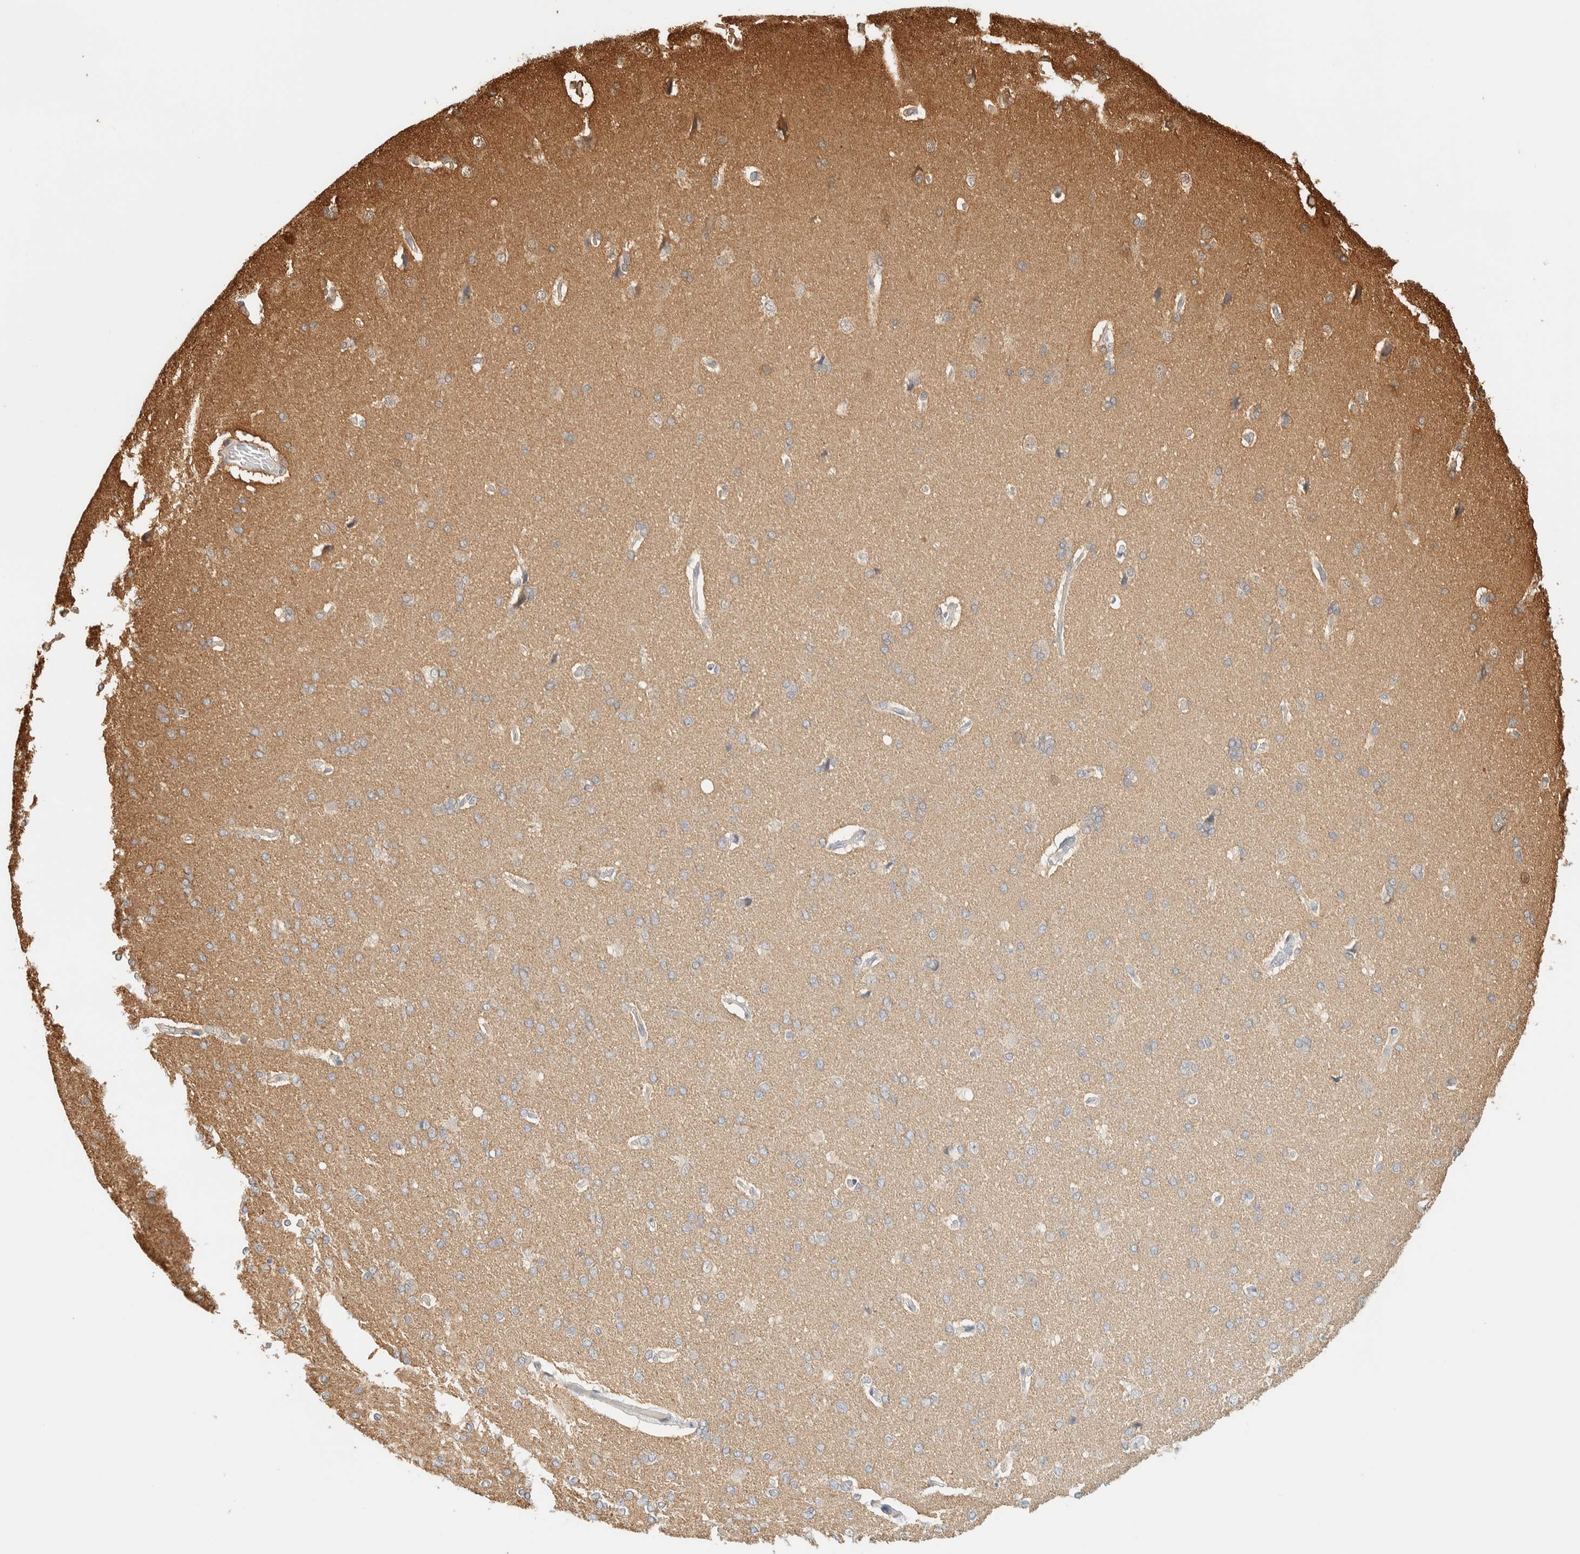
{"staining": {"intensity": "negative", "quantity": "none", "location": "none"}, "tissue": "cerebral cortex", "cell_type": "Endothelial cells", "image_type": "normal", "snomed": [{"axis": "morphology", "description": "Normal tissue, NOS"}, {"axis": "topography", "description": "Cerebral cortex"}], "caption": "Endothelial cells are negative for brown protein staining in normal cerebral cortex. (DAB immunohistochemistry (IHC) with hematoxylin counter stain).", "gene": "ZBTB37", "patient": {"sex": "male", "age": 62}}